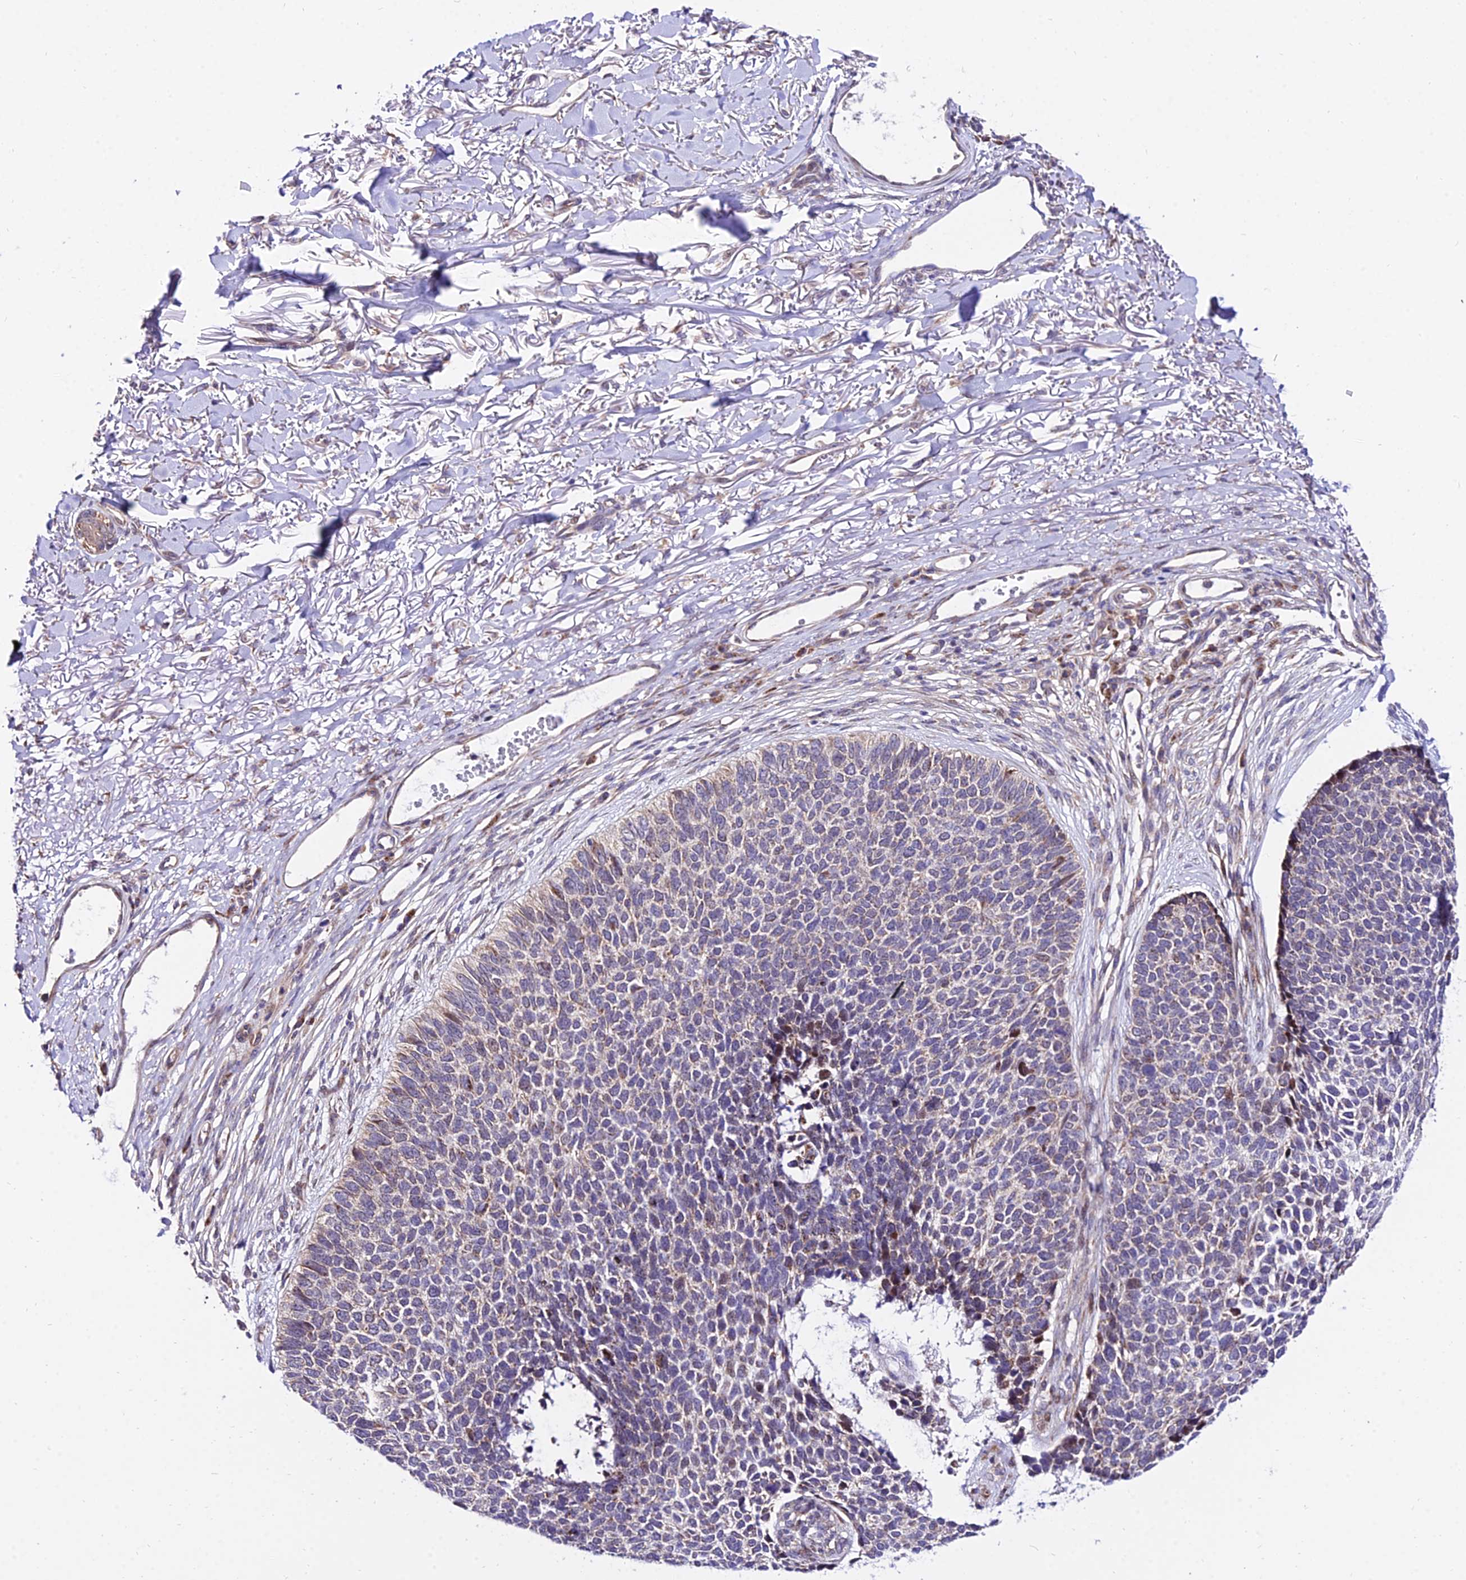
{"staining": {"intensity": "negative", "quantity": "none", "location": "none"}, "tissue": "skin cancer", "cell_type": "Tumor cells", "image_type": "cancer", "snomed": [{"axis": "morphology", "description": "Basal cell carcinoma"}, {"axis": "topography", "description": "Skin"}], "caption": "Tumor cells show no significant staining in basal cell carcinoma (skin). (Immunohistochemistry, brightfield microscopy, high magnification).", "gene": "ATP5PB", "patient": {"sex": "female", "age": 84}}